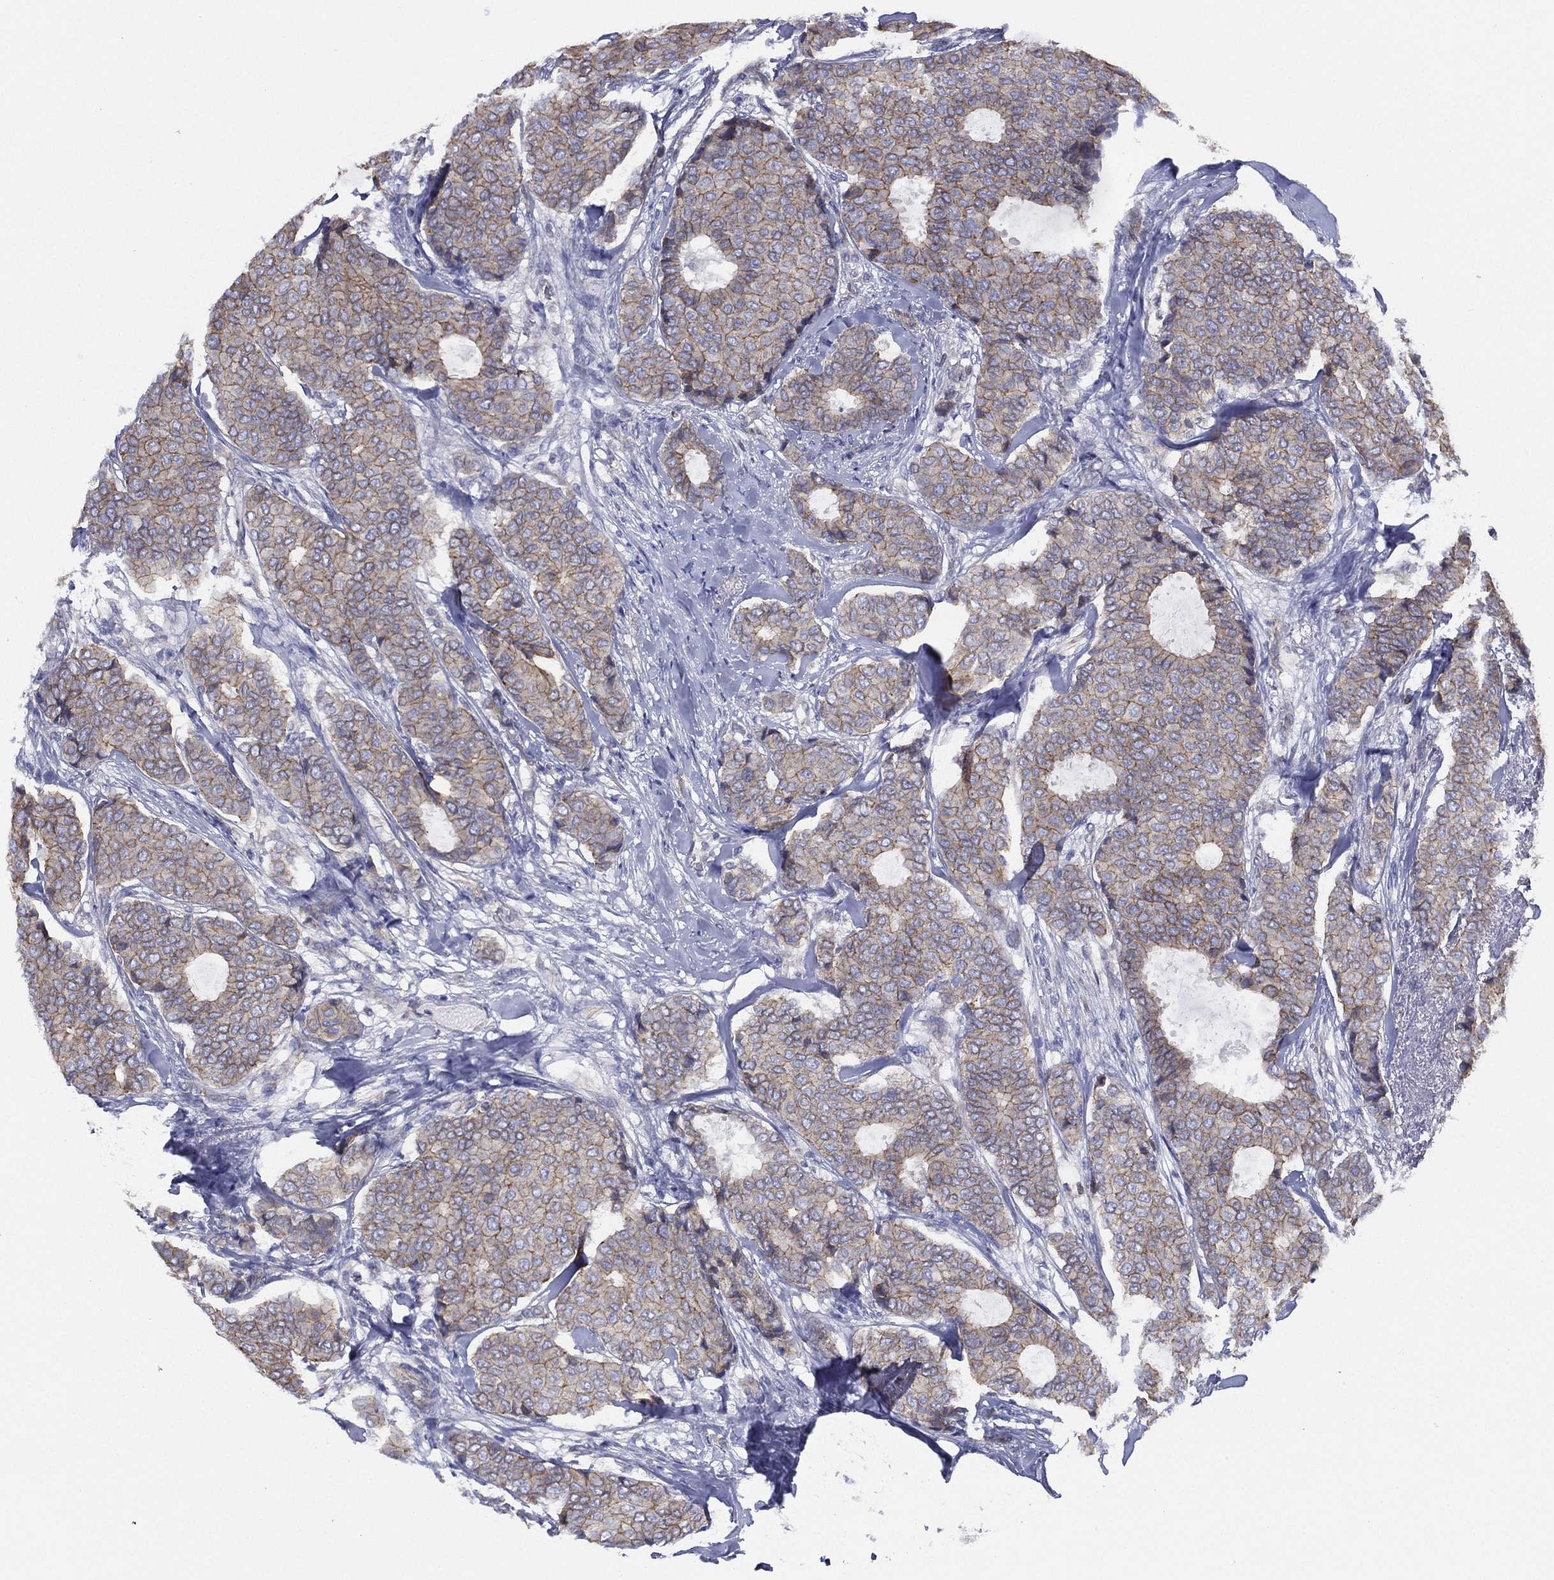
{"staining": {"intensity": "moderate", "quantity": "<25%", "location": "cytoplasmic/membranous"}, "tissue": "breast cancer", "cell_type": "Tumor cells", "image_type": "cancer", "snomed": [{"axis": "morphology", "description": "Duct carcinoma"}, {"axis": "topography", "description": "Breast"}], "caption": "A histopathology image of breast cancer stained for a protein displays moderate cytoplasmic/membranous brown staining in tumor cells. The staining is performed using DAB (3,3'-diaminobenzidine) brown chromogen to label protein expression. The nuclei are counter-stained blue using hematoxylin.", "gene": "ZNF223", "patient": {"sex": "female", "age": 75}}